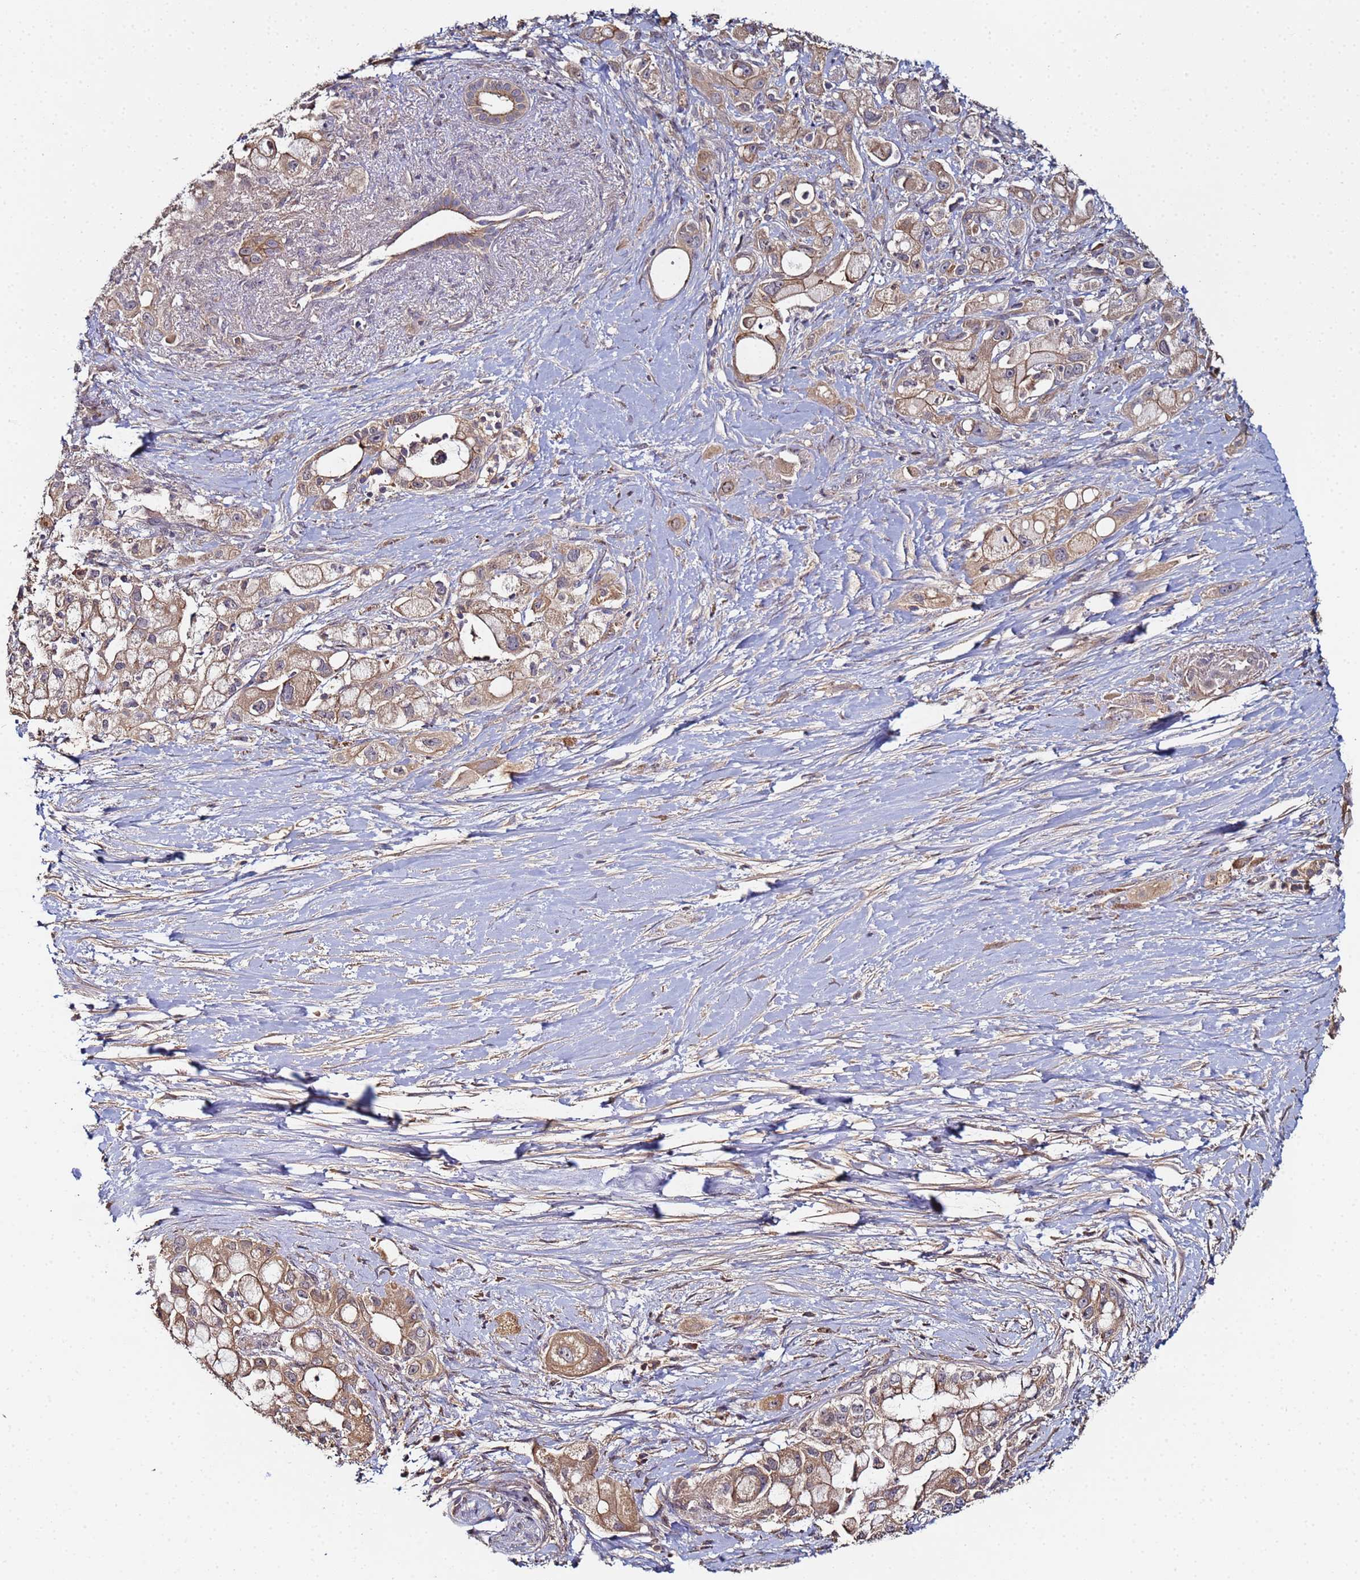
{"staining": {"intensity": "moderate", "quantity": ">75%", "location": "cytoplasmic/membranous"}, "tissue": "pancreatic cancer", "cell_type": "Tumor cells", "image_type": "cancer", "snomed": [{"axis": "morphology", "description": "Adenocarcinoma, NOS"}, {"axis": "topography", "description": "Pancreas"}], "caption": "DAB immunohistochemical staining of human pancreatic adenocarcinoma demonstrates moderate cytoplasmic/membranous protein positivity in about >75% of tumor cells.", "gene": "OSER1", "patient": {"sex": "male", "age": 68}}